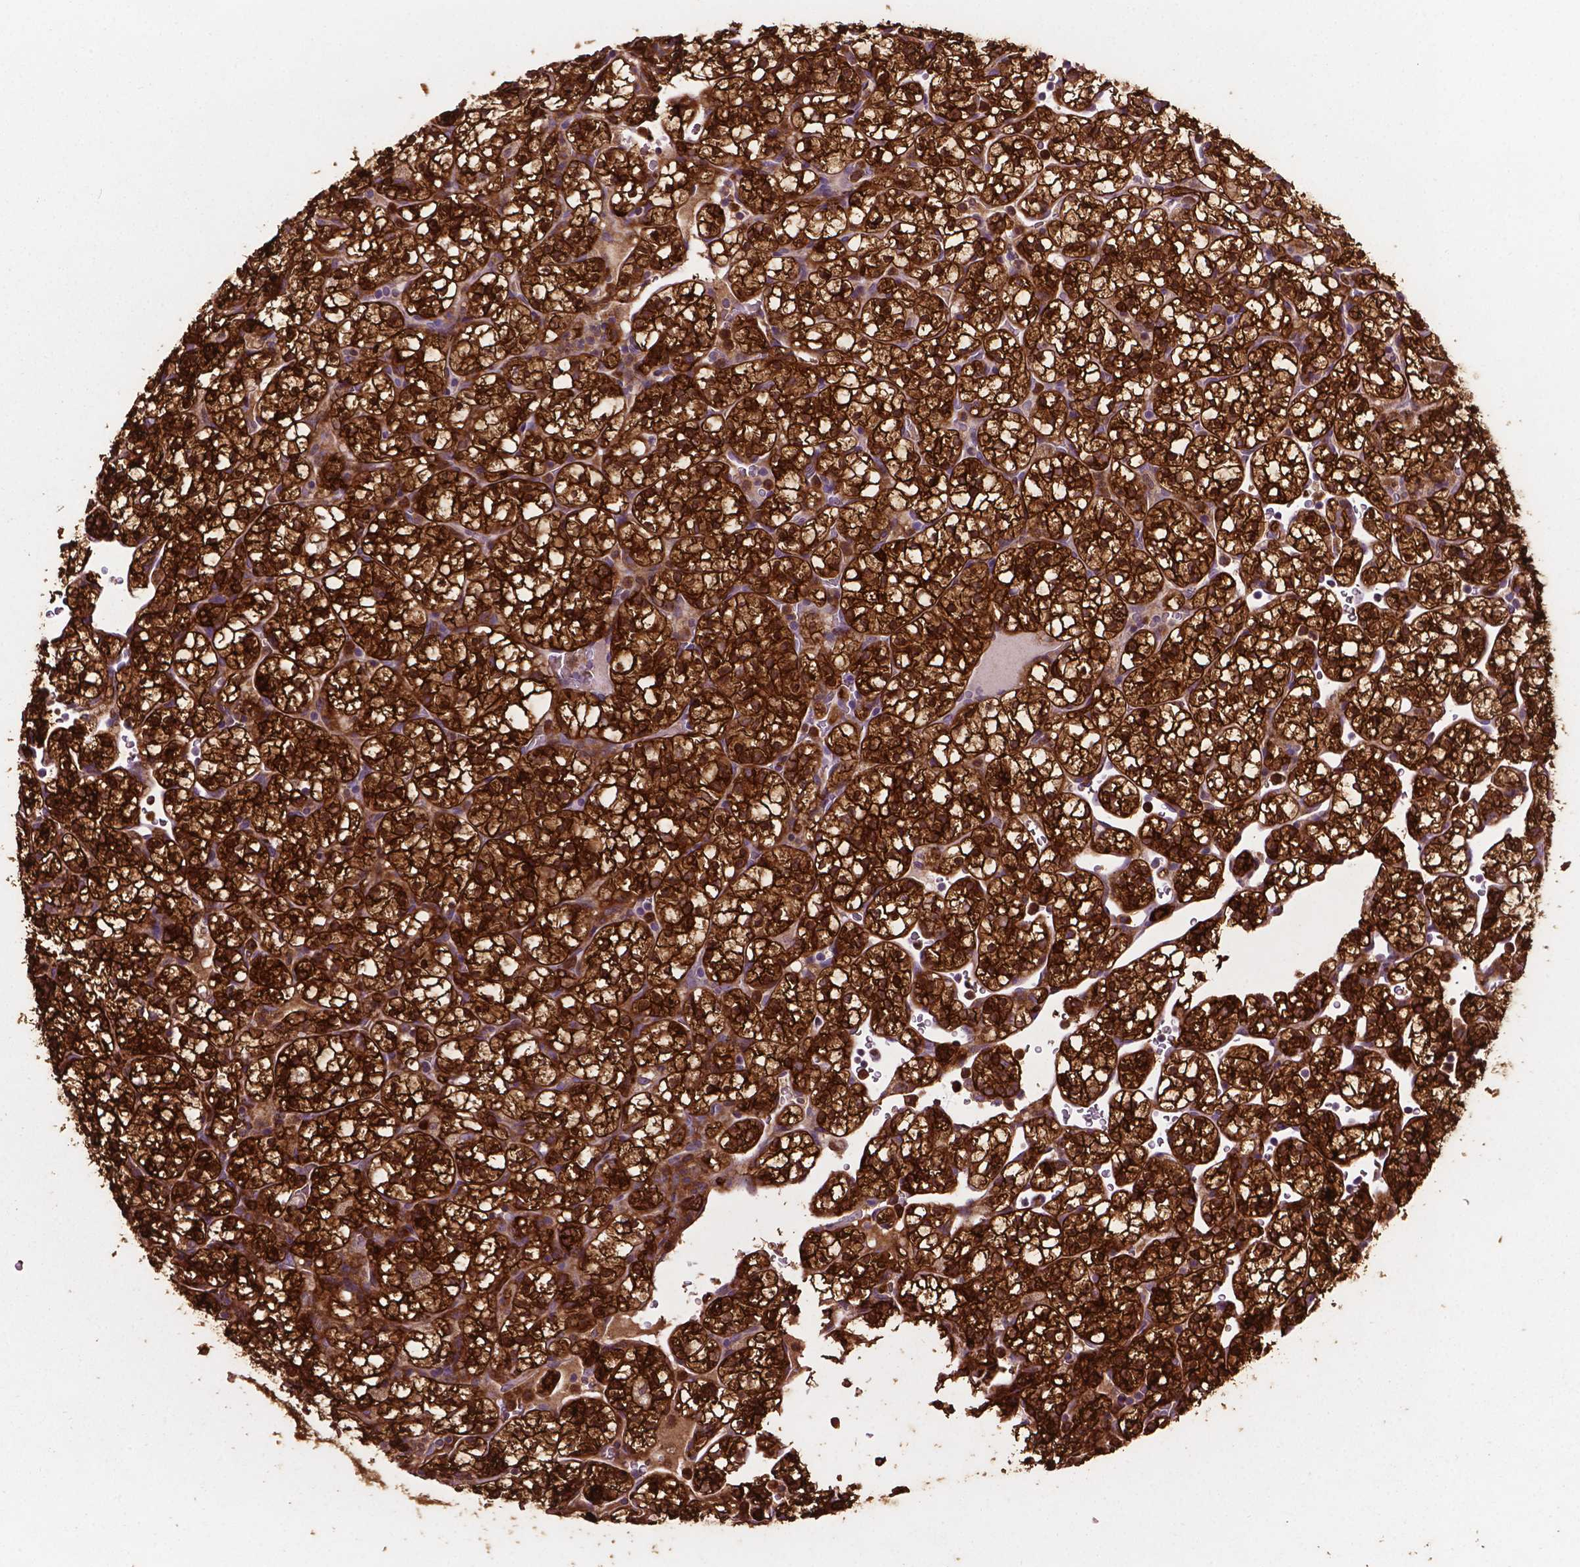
{"staining": {"intensity": "strong", "quantity": ">75%", "location": "cytoplasmic/membranous"}, "tissue": "renal cancer", "cell_type": "Tumor cells", "image_type": "cancer", "snomed": [{"axis": "morphology", "description": "Adenocarcinoma, NOS"}, {"axis": "topography", "description": "Kidney"}], "caption": "IHC micrograph of adenocarcinoma (renal) stained for a protein (brown), which exhibits high levels of strong cytoplasmic/membranous staining in approximately >75% of tumor cells.", "gene": "SMAD3", "patient": {"sex": "female", "age": 89}}